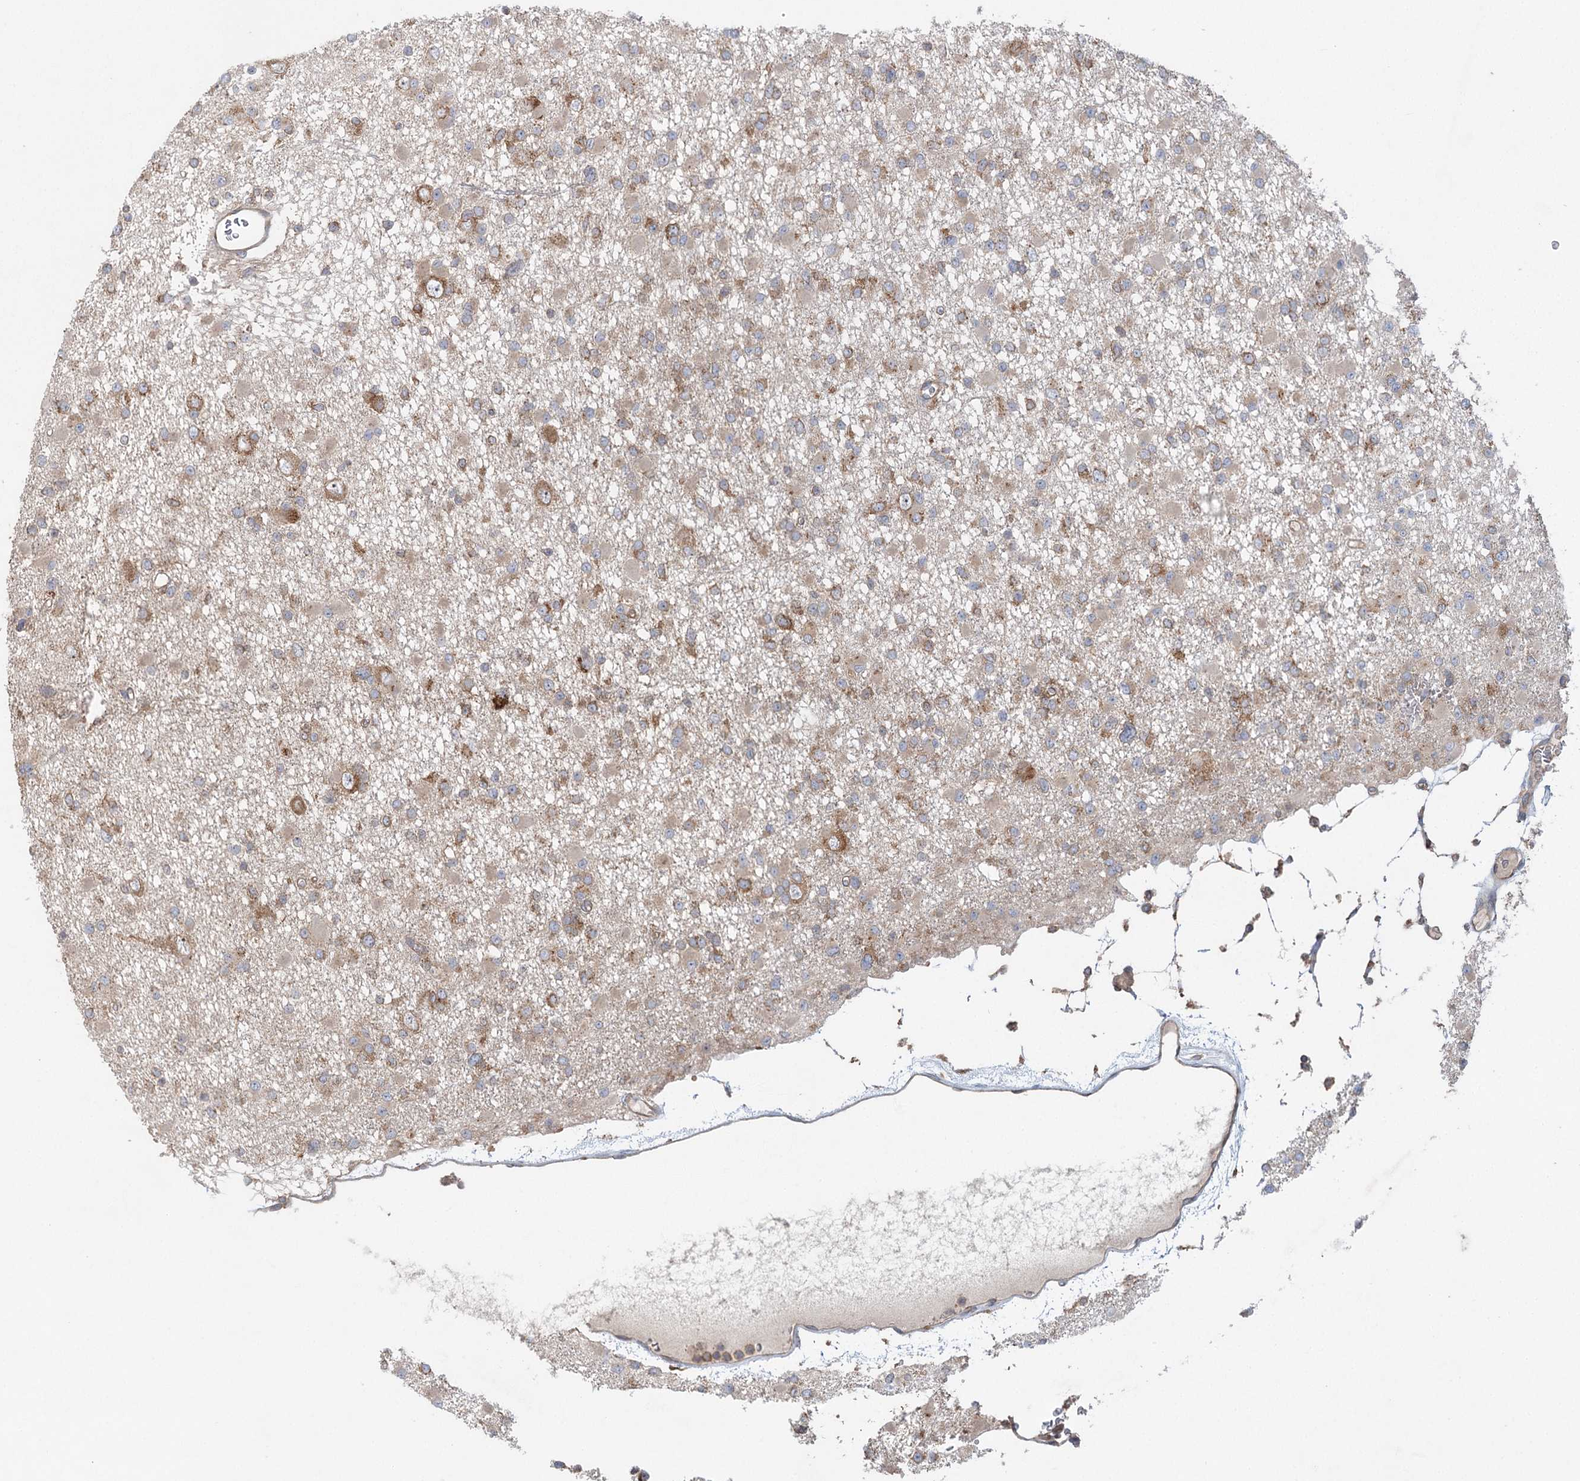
{"staining": {"intensity": "moderate", "quantity": "<25%", "location": "cytoplasmic/membranous"}, "tissue": "glioma", "cell_type": "Tumor cells", "image_type": "cancer", "snomed": [{"axis": "morphology", "description": "Glioma, malignant, Low grade"}, {"axis": "topography", "description": "Brain"}], "caption": "Glioma tissue shows moderate cytoplasmic/membranous expression in about <25% of tumor cells, visualized by immunohistochemistry.", "gene": "EIF3A", "patient": {"sex": "female", "age": 22}}